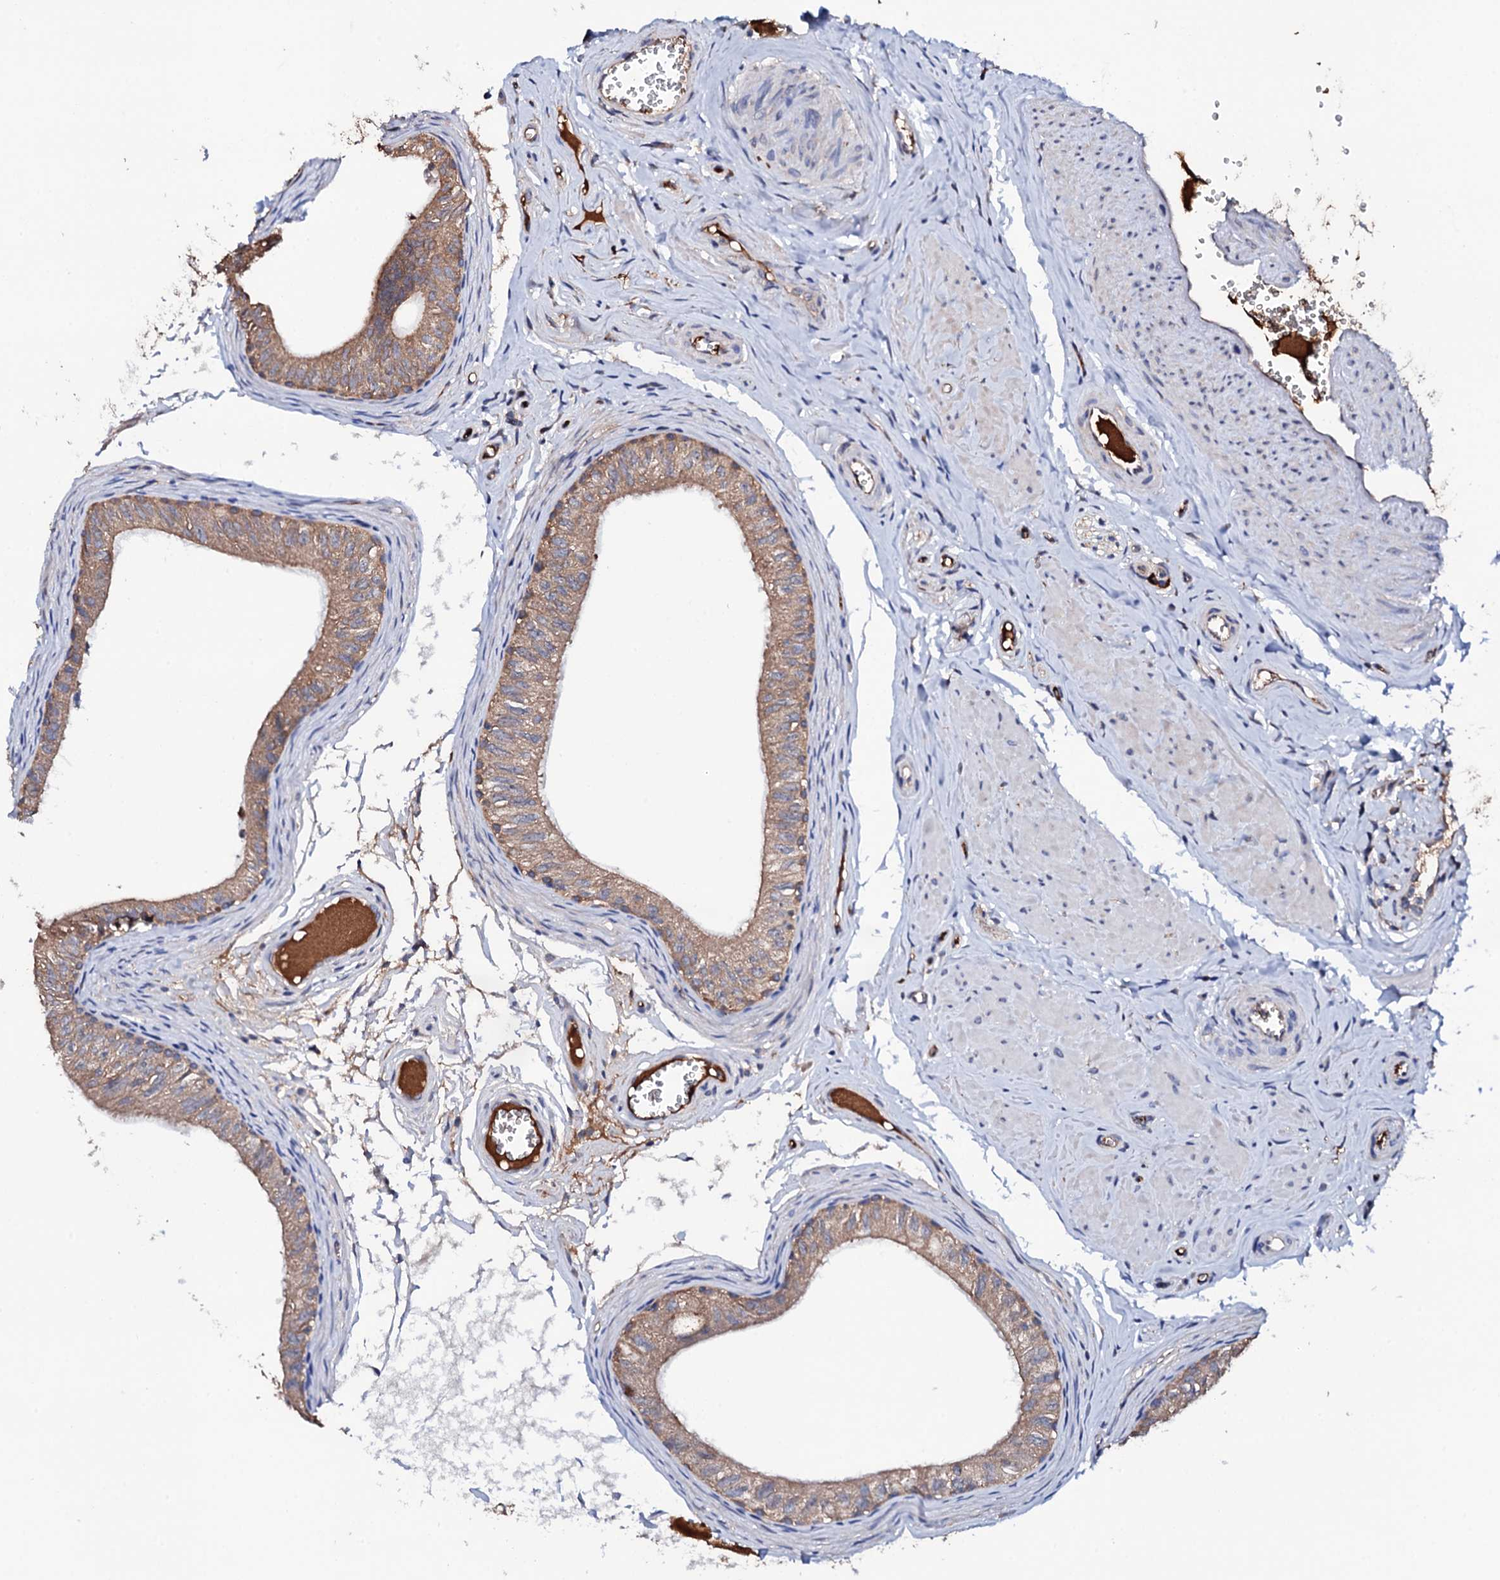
{"staining": {"intensity": "moderate", "quantity": "25%-75%", "location": "cytoplasmic/membranous"}, "tissue": "epididymis", "cell_type": "Glandular cells", "image_type": "normal", "snomed": [{"axis": "morphology", "description": "Normal tissue, NOS"}, {"axis": "topography", "description": "Epididymis"}], "caption": "Epididymis stained for a protein reveals moderate cytoplasmic/membranous positivity in glandular cells. (Brightfield microscopy of DAB IHC at high magnification).", "gene": "TCAF2C", "patient": {"sex": "male", "age": 42}}